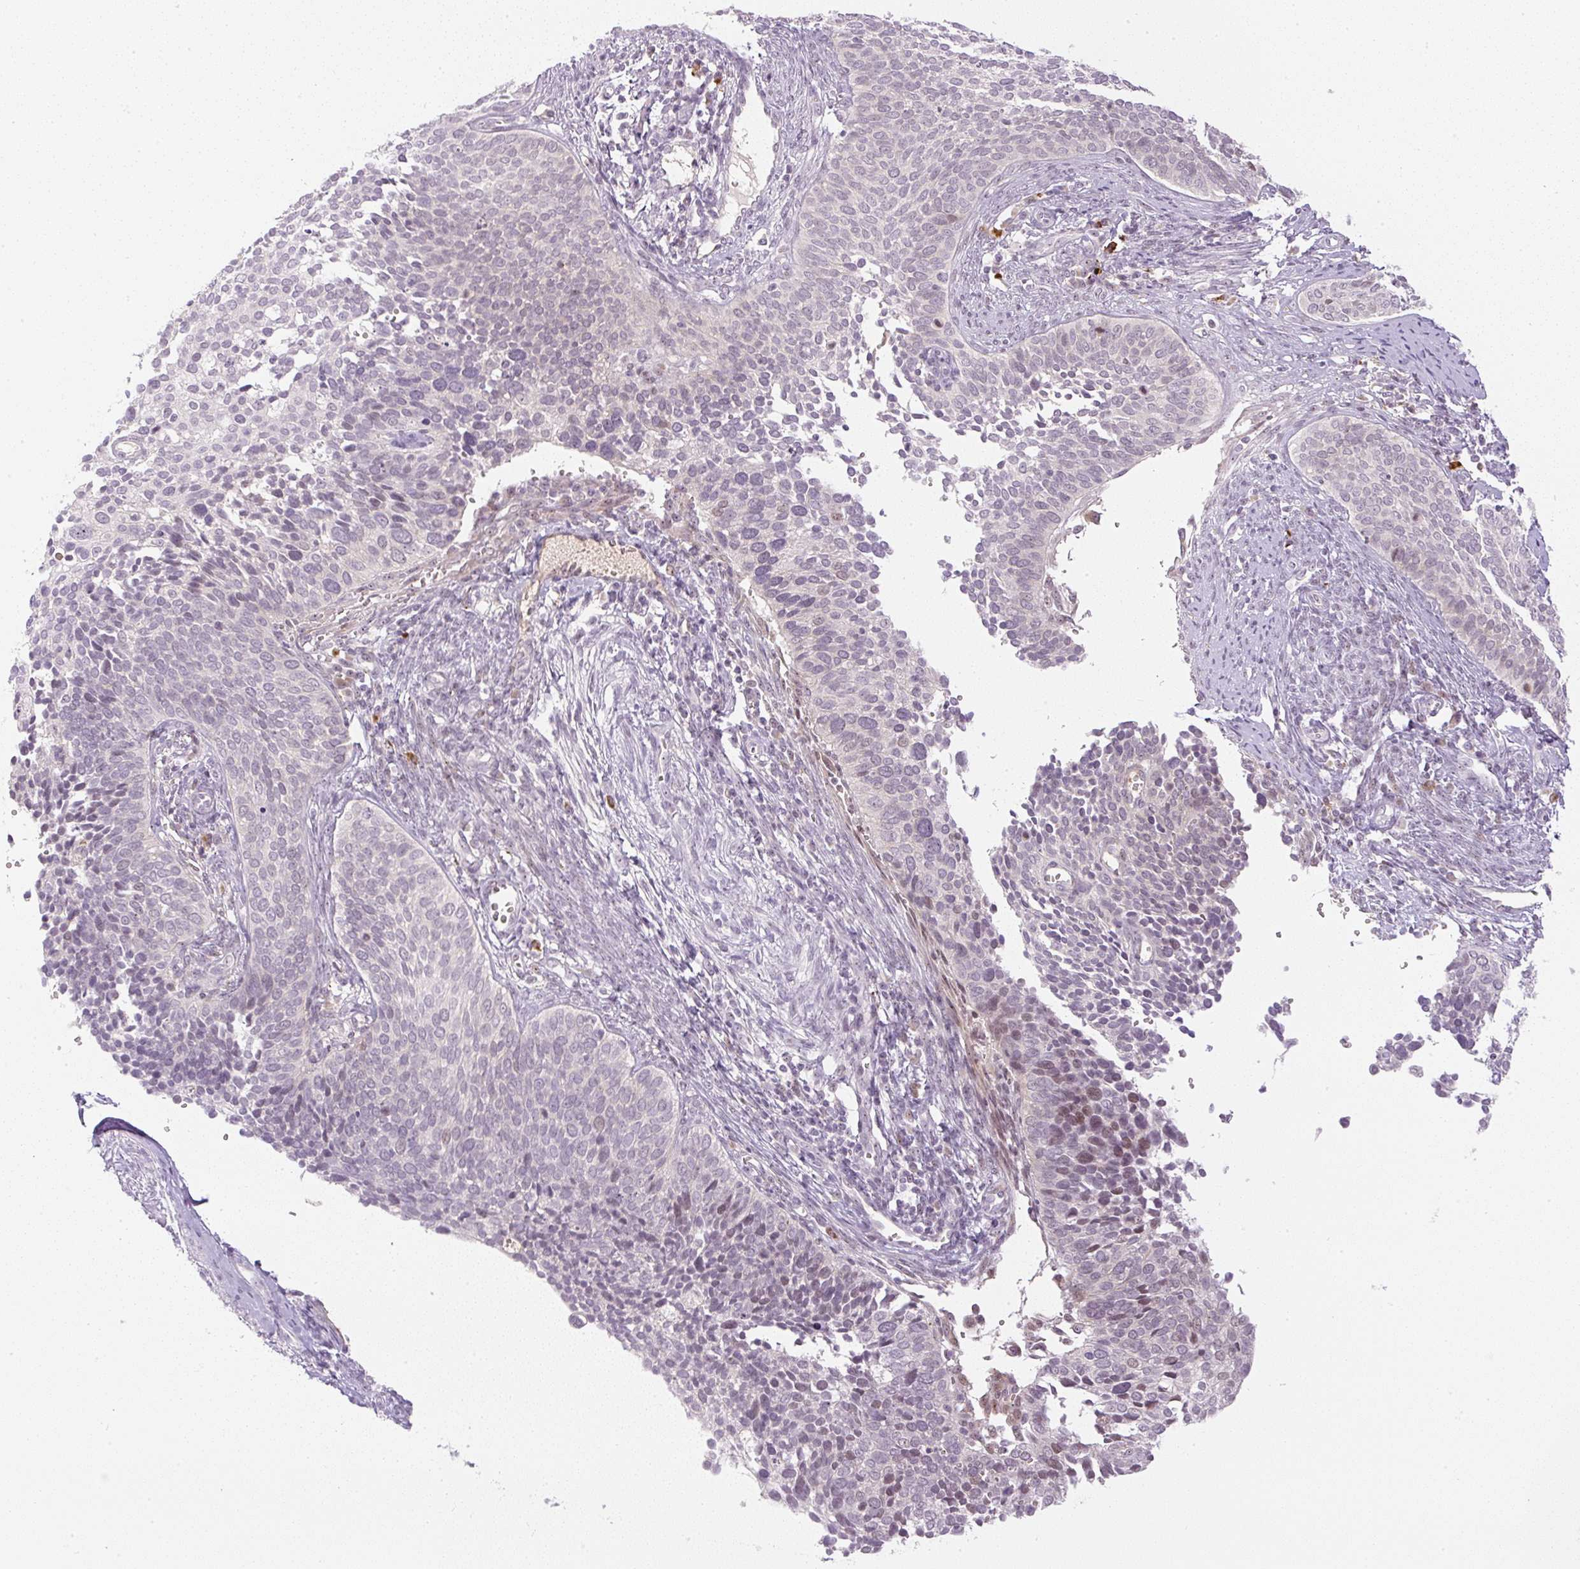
{"staining": {"intensity": "moderate", "quantity": "<25%", "location": "nuclear"}, "tissue": "cervical cancer", "cell_type": "Tumor cells", "image_type": "cancer", "snomed": [{"axis": "morphology", "description": "Squamous cell carcinoma, NOS"}, {"axis": "topography", "description": "Cervix"}], "caption": "This is a micrograph of immunohistochemistry (IHC) staining of cervical cancer (squamous cell carcinoma), which shows moderate expression in the nuclear of tumor cells.", "gene": "AAR2", "patient": {"sex": "female", "age": 34}}